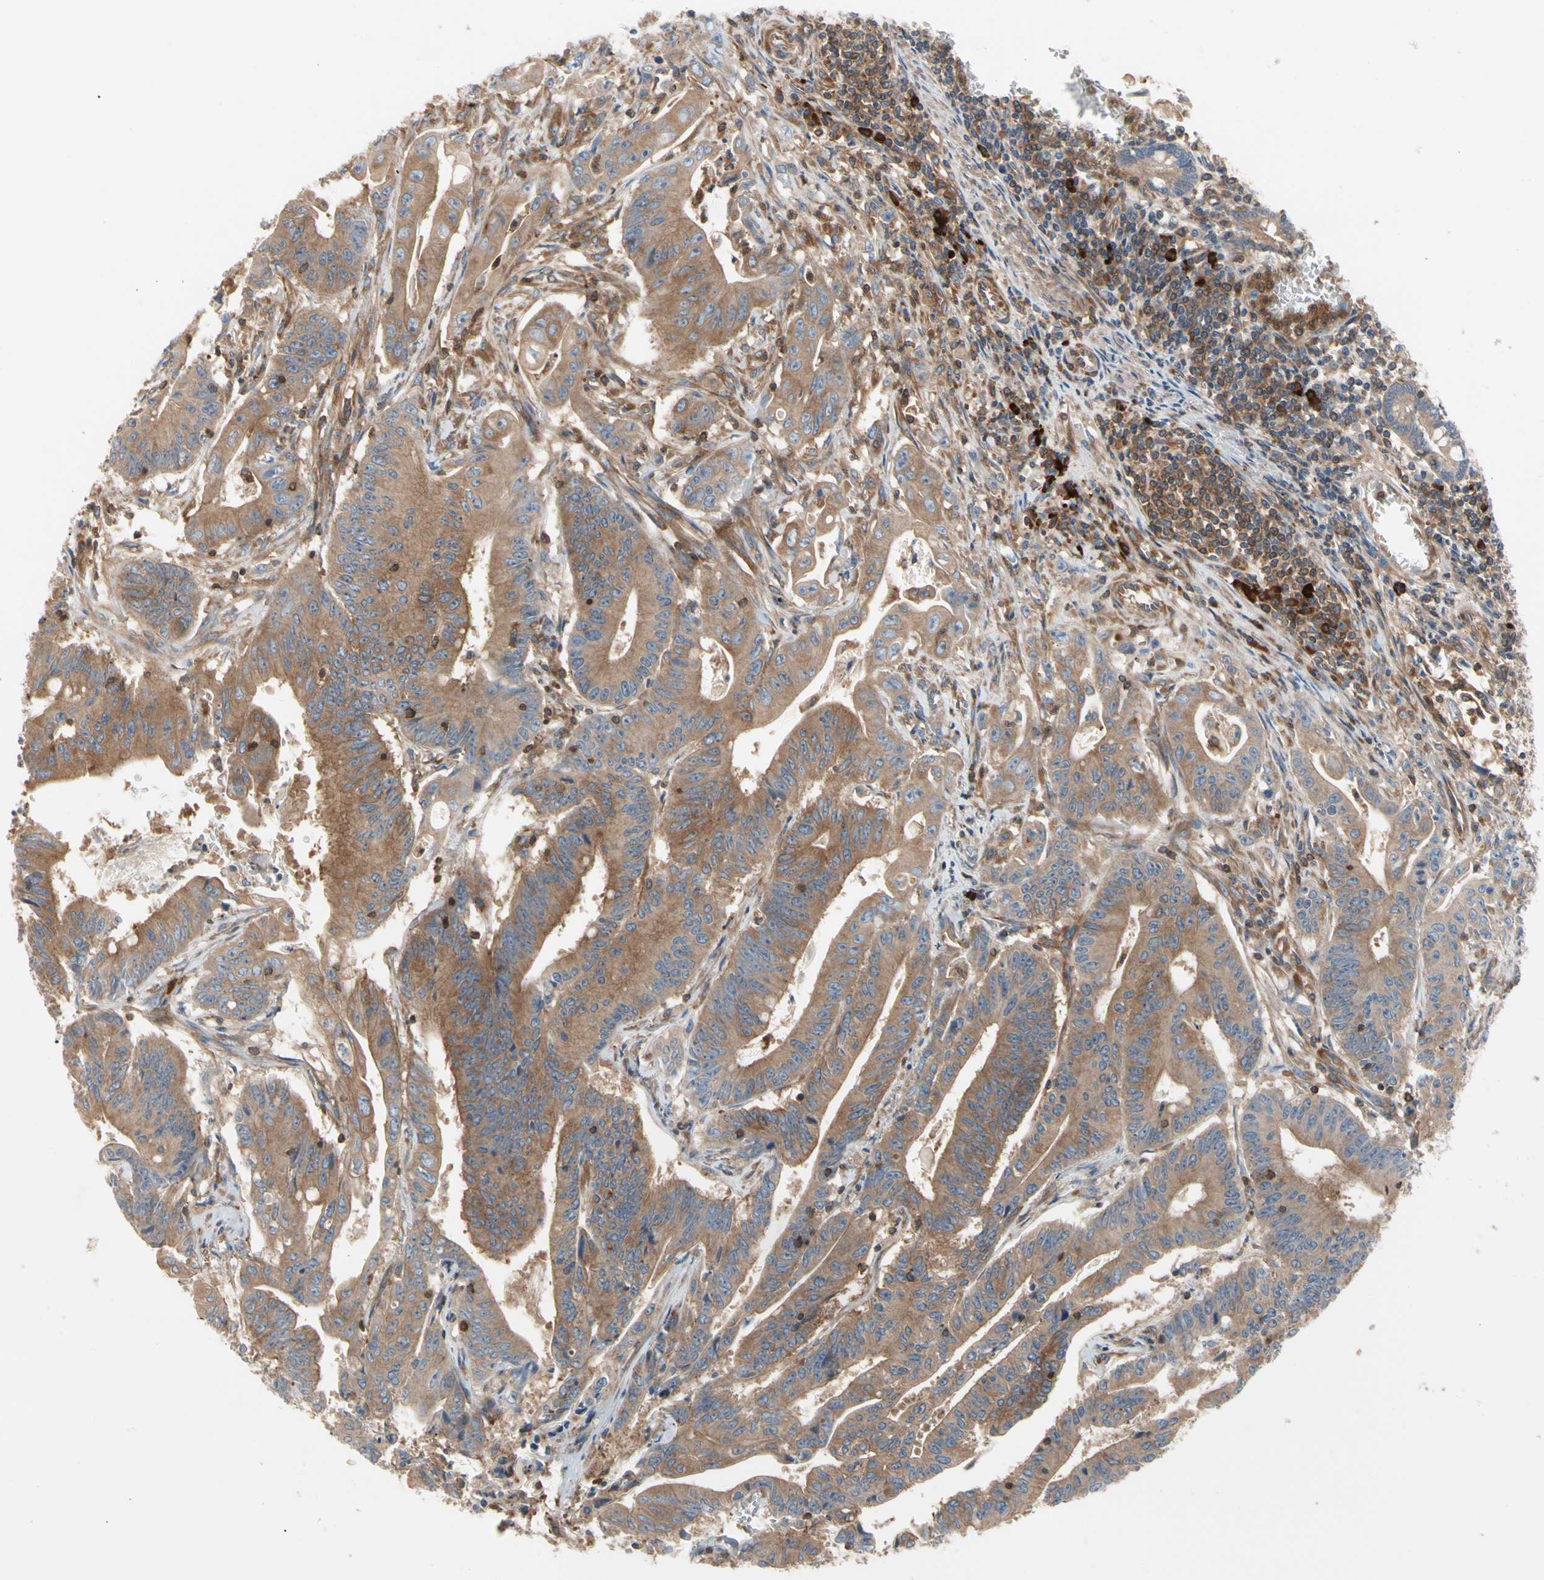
{"staining": {"intensity": "moderate", "quantity": ">75%", "location": "cytoplasmic/membranous"}, "tissue": "colorectal cancer", "cell_type": "Tumor cells", "image_type": "cancer", "snomed": [{"axis": "morphology", "description": "Adenocarcinoma, NOS"}, {"axis": "topography", "description": "Colon"}], "caption": "A high-resolution histopathology image shows immunohistochemistry staining of colorectal adenocarcinoma, which reveals moderate cytoplasmic/membranous positivity in approximately >75% of tumor cells.", "gene": "ROCK1", "patient": {"sex": "male", "age": 45}}